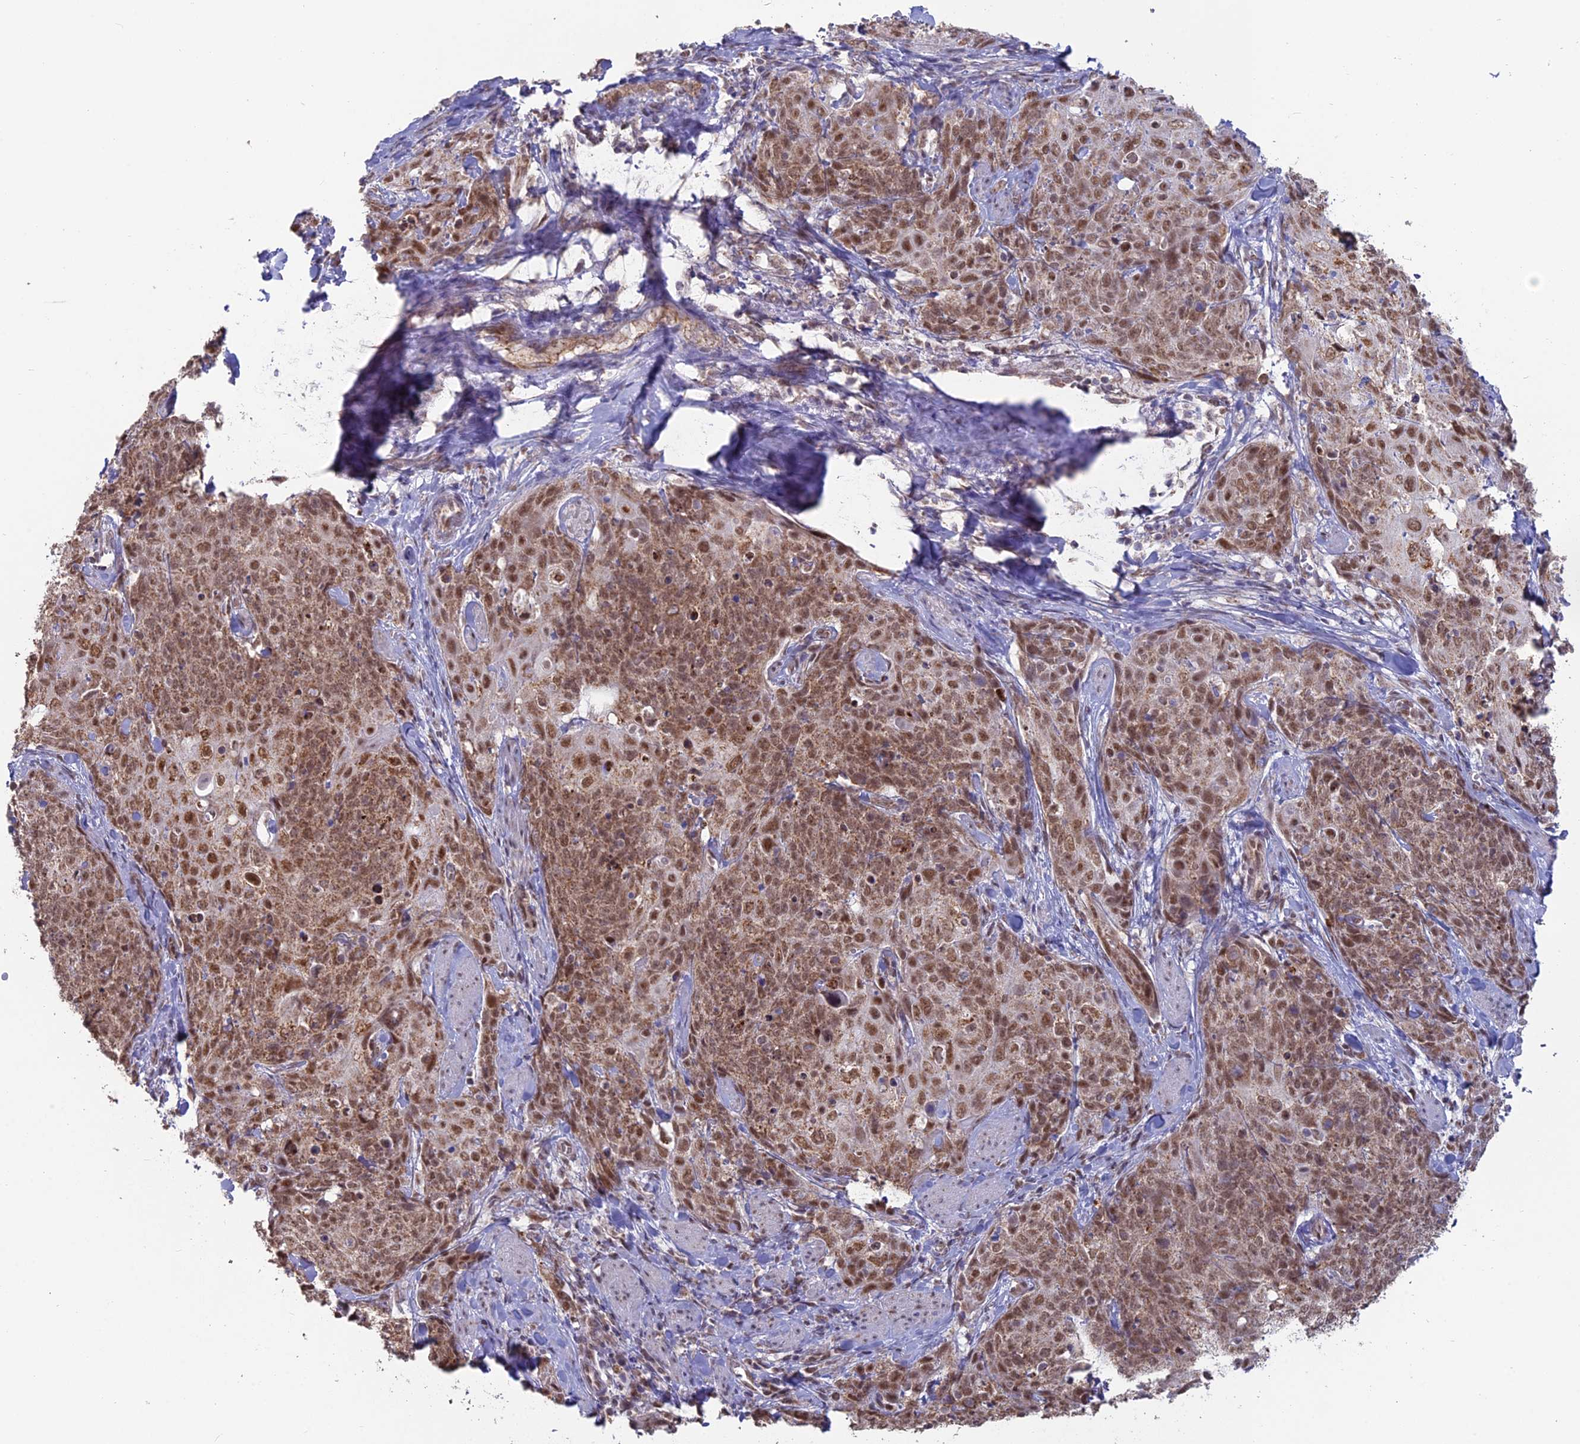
{"staining": {"intensity": "moderate", "quantity": ">75%", "location": "nuclear"}, "tissue": "skin cancer", "cell_type": "Tumor cells", "image_type": "cancer", "snomed": [{"axis": "morphology", "description": "Squamous cell carcinoma, NOS"}, {"axis": "topography", "description": "Skin"}, {"axis": "topography", "description": "Vulva"}], "caption": "This is a photomicrograph of IHC staining of squamous cell carcinoma (skin), which shows moderate staining in the nuclear of tumor cells.", "gene": "ARHGAP40", "patient": {"sex": "female", "age": 85}}